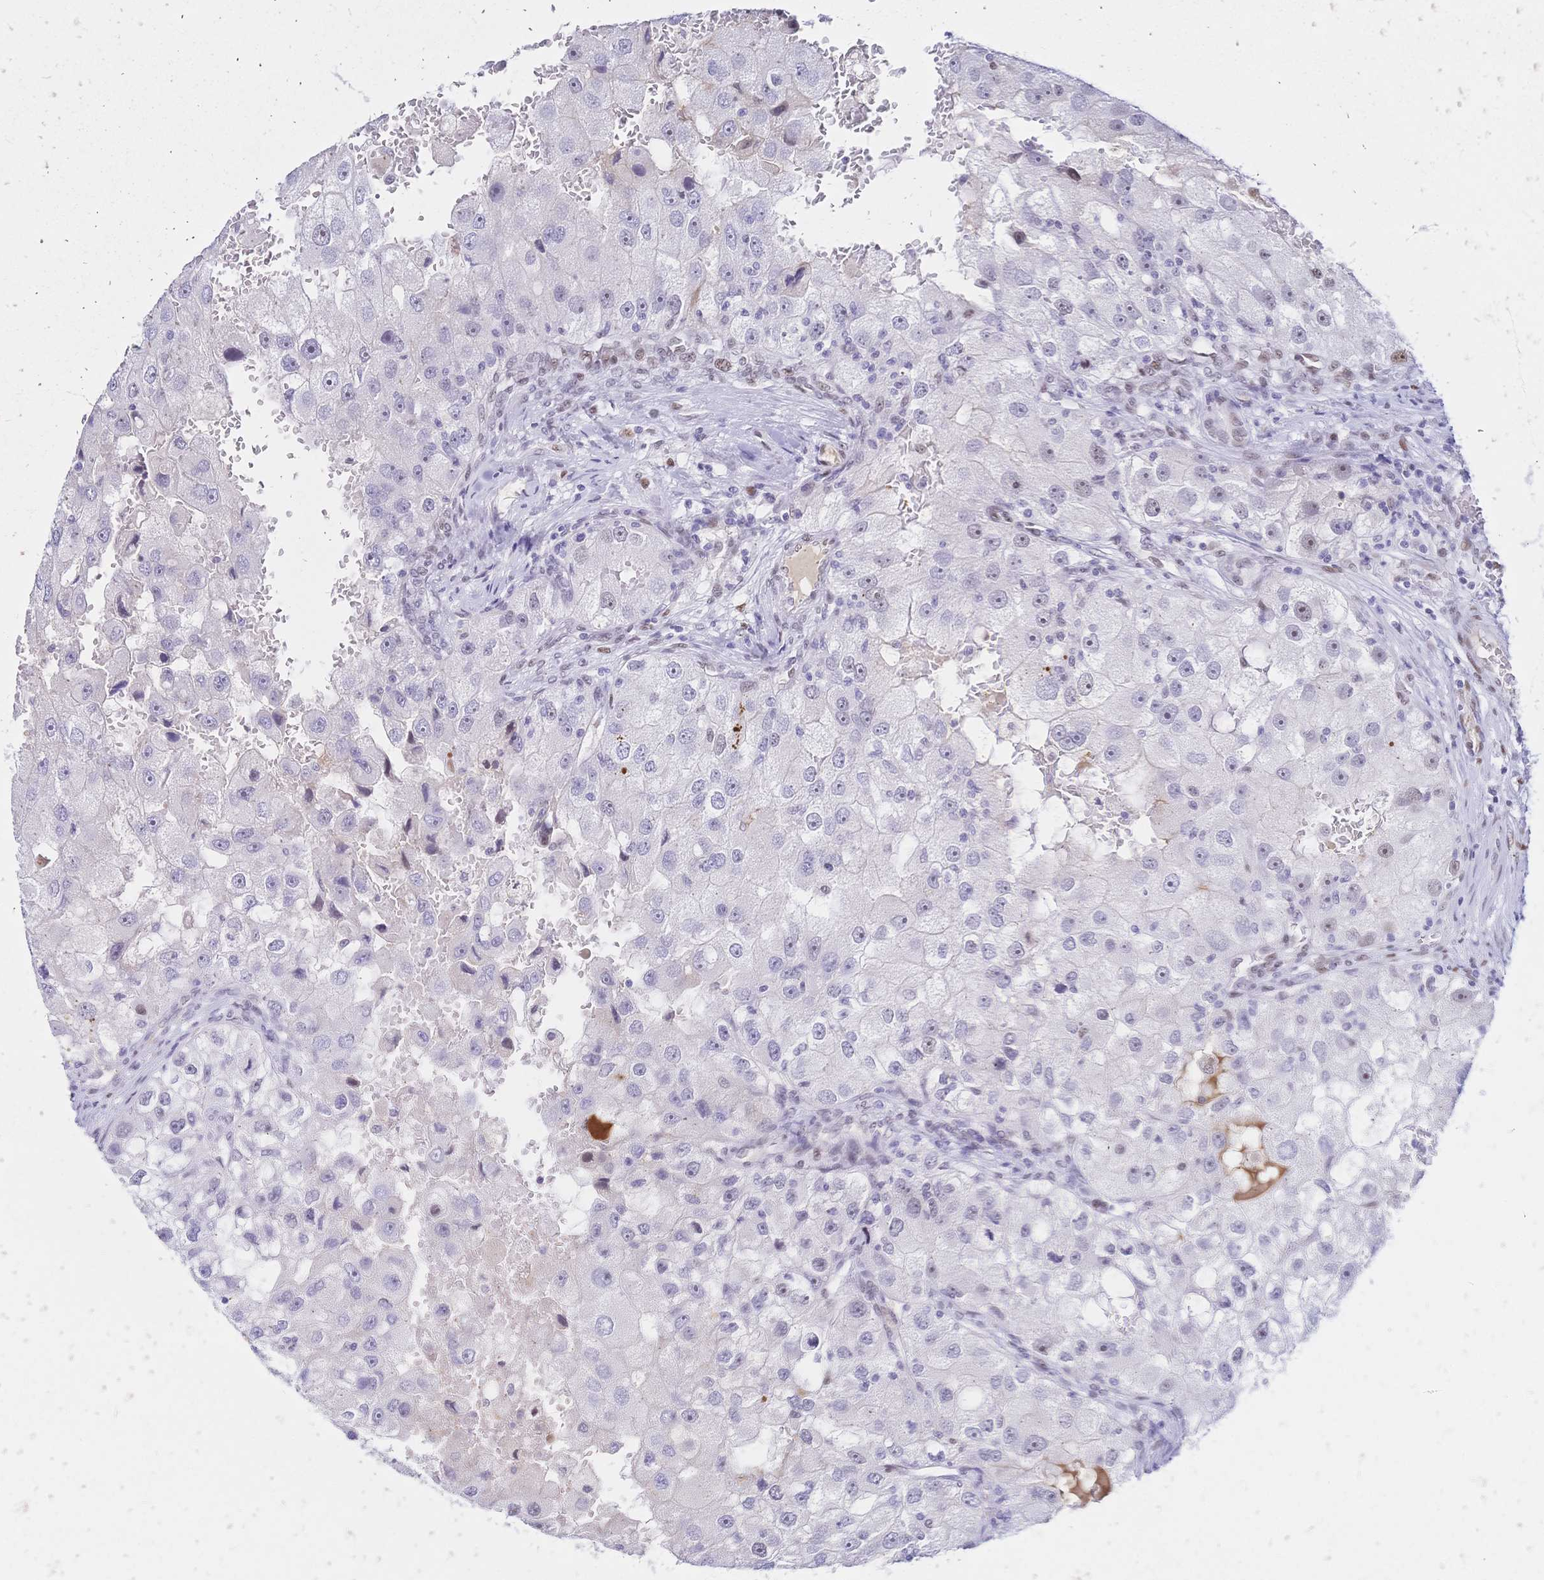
{"staining": {"intensity": "negative", "quantity": "none", "location": "none"}, "tissue": "renal cancer", "cell_type": "Tumor cells", "image_type": "cancer", "snomed": [{"axis": "morphology", "description": "Adenocarcinoma, NOS"}, {"axis": "topography", "description": "Kidney"}], "caption": "An image of human renal cancer (adenocarcinoma) is negative for staining in tumor cells. (Immunohistochemistry, brightfield microscopy, high magnification).", "gene": "NFIC", "patient": {"sex": "male", "age": 63}}